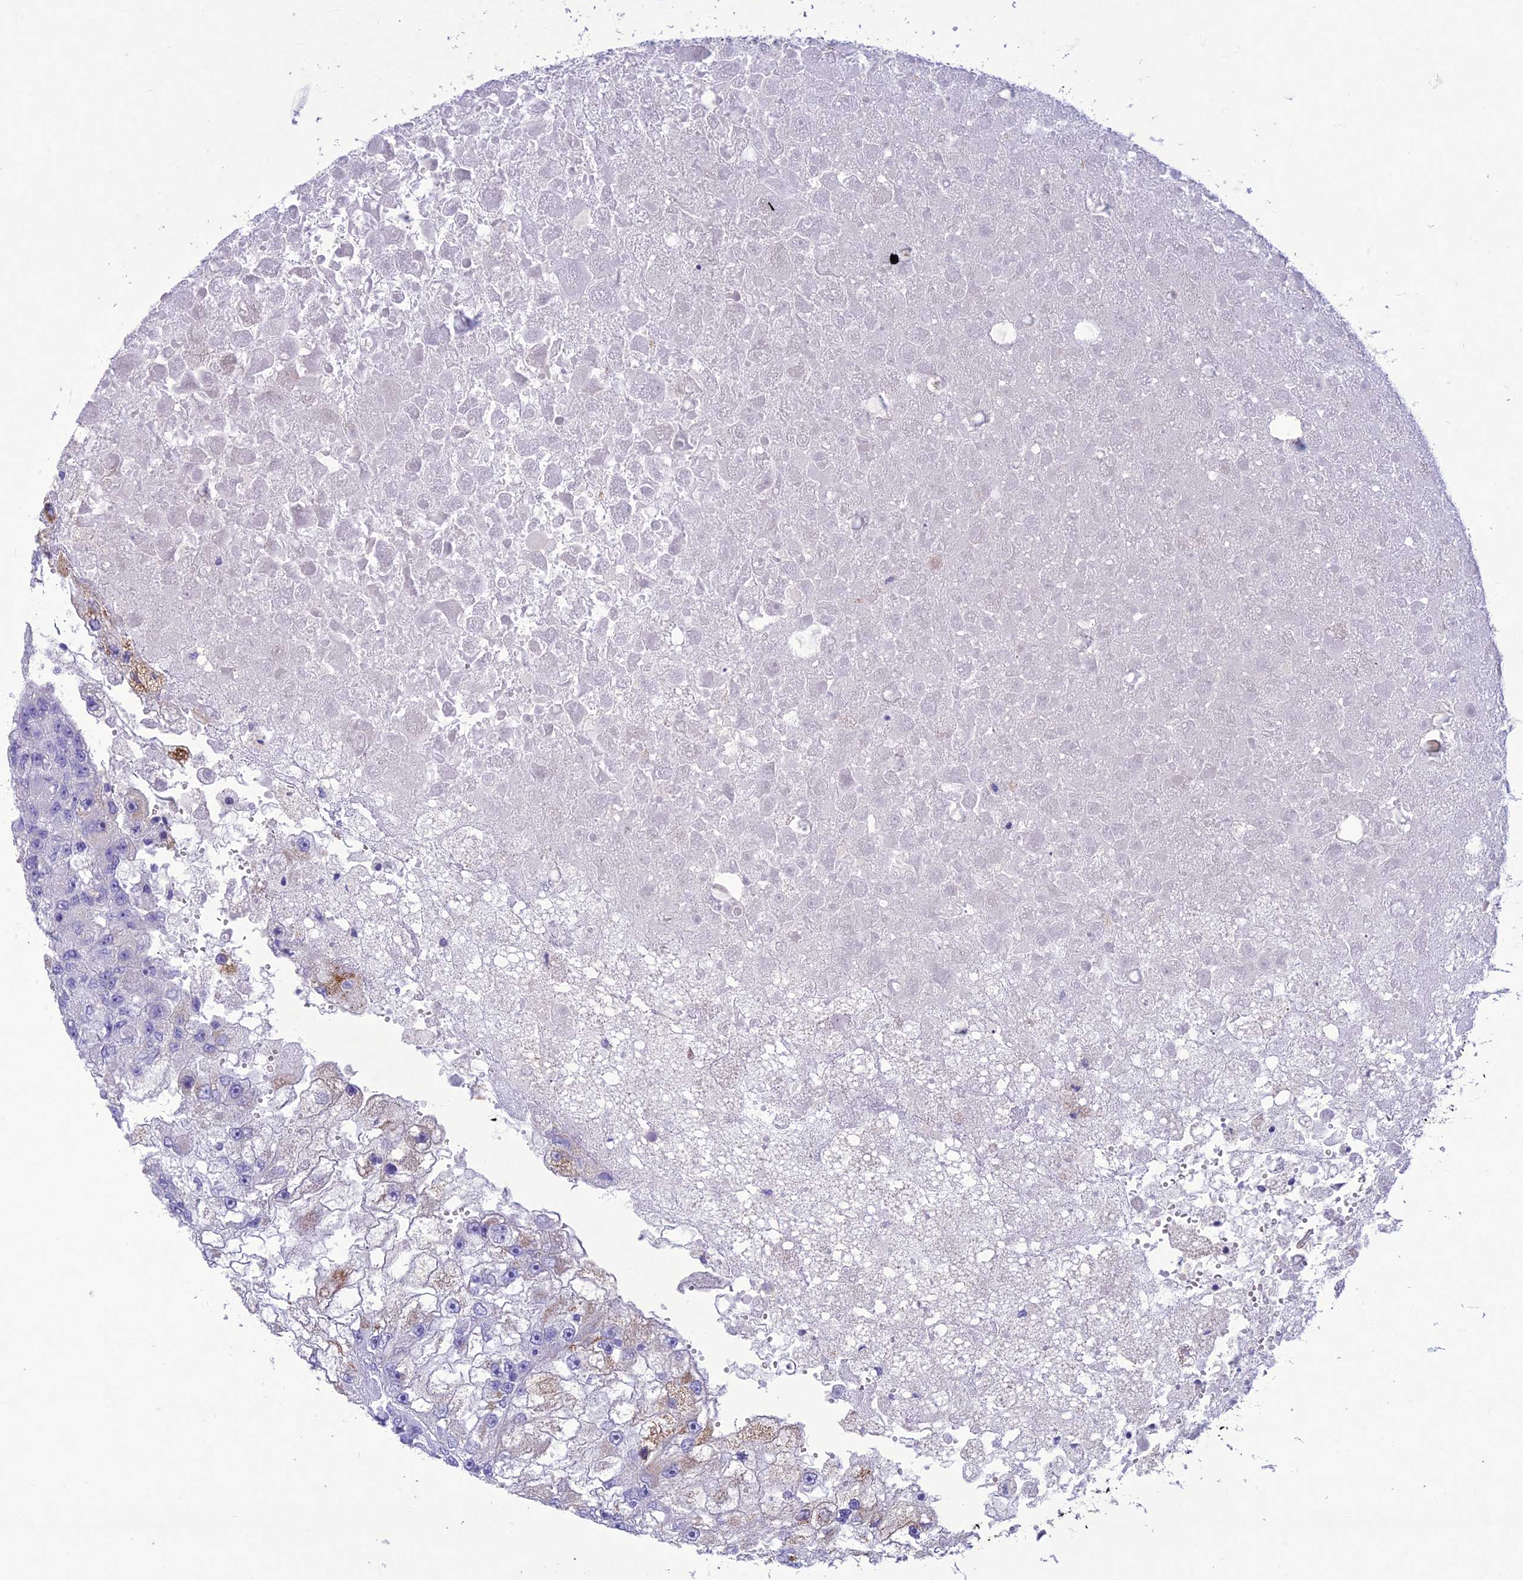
{"staining": {"intensity": "weak", "quantity": "<25%", "location": "cytoplasmic/membranous"}, "tissue": "renal cancer", "cell_type": "Tumor cells", "image_type": "cancer", "snomed": [{"axis": "morphology", "description": "Adenocarcinoma, NOS"}, {"axis": "topography", "description": "Kidney"}], "caption": "This is an immunohistochemistry (IHC) histopathology image of human renal cancer (adenocarcinoma). There is no expression in tumor cells.", "gene": "SLC13A5", "patient": {"sex": "male", "age": 63}}